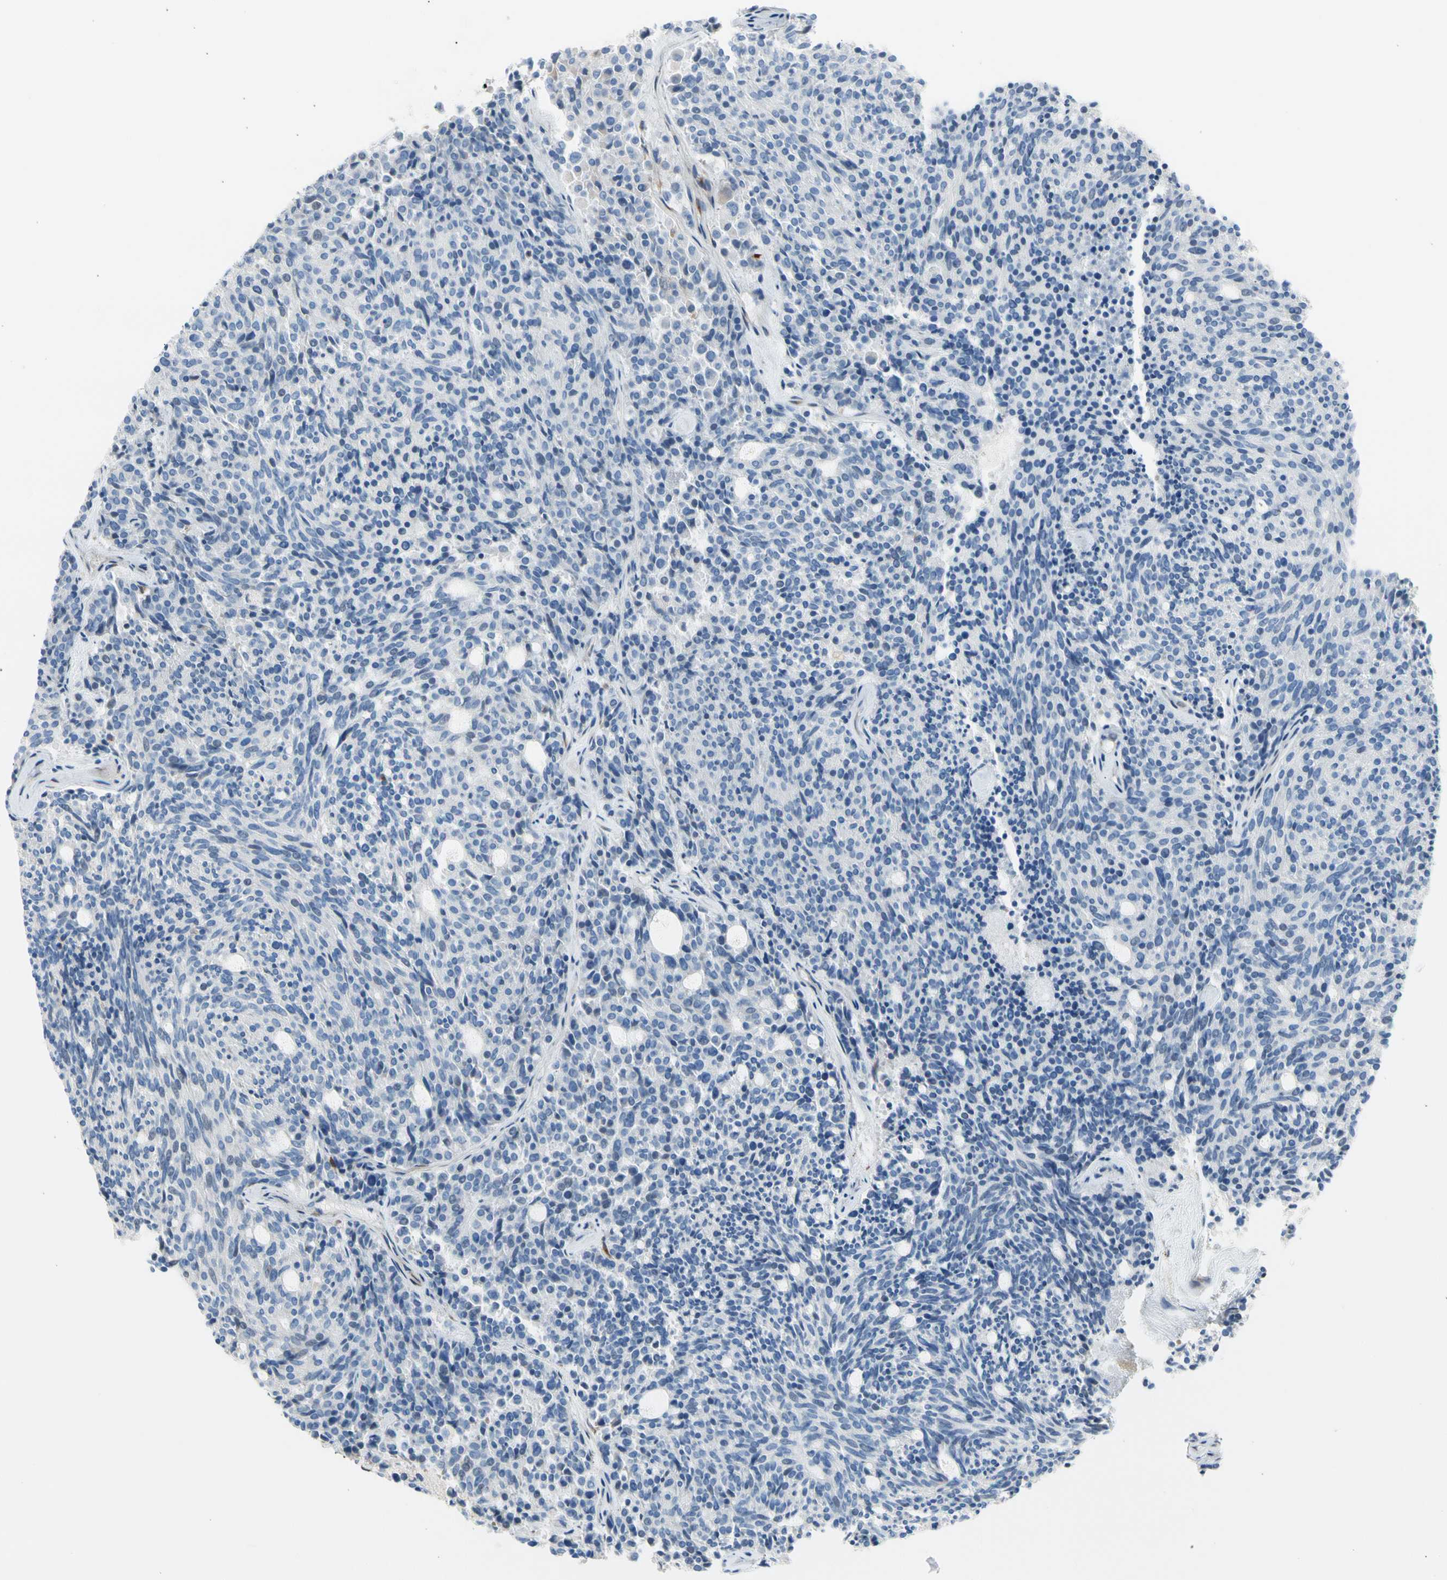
{"staining": {"intensity": "negative", "quantity": "none", "location": "none"}, "tissue": "carcinoid", "cell_type": "Tumor cells", "image_type": "cancer", "snomed": [{"axis": "morphology", "description": "Carcinoid, malignant, NOS"}, {"axis": "topography", "description": "Pancreas"}], "caption": "This is a histopathology image of immunohistochemistry (IHC) staining of malignant carcinoid, which shows no expression in tumor cells.", "gene": "MAP3K3", "patient": {"sex": "female", "age": 54}}